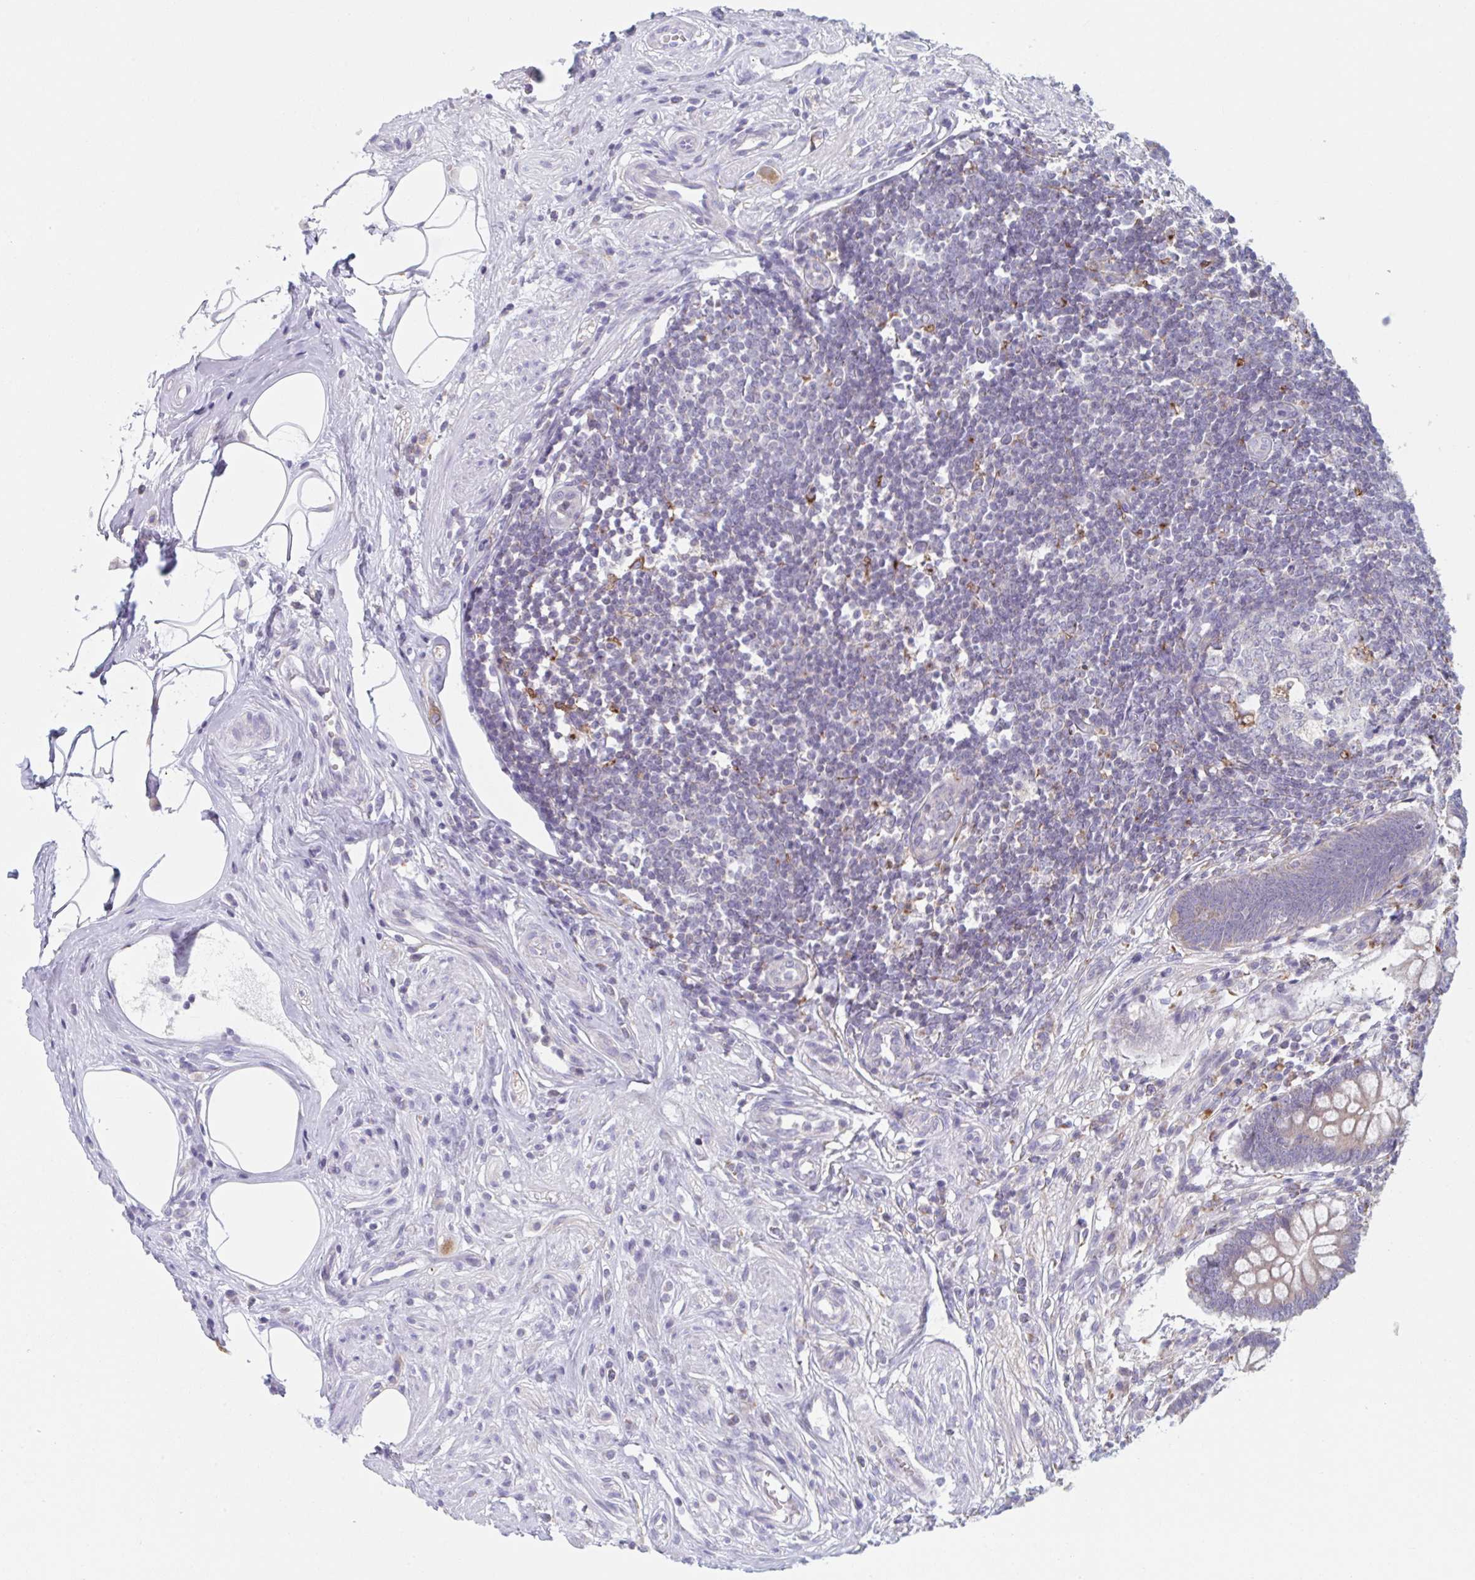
{"staining": {"intensity": "weak", "quantity": "25%-75%", "location": "cytoplasmic/membranous"}, "tissue": "appendix", "cell_type": "Glandular cells", "image_type": "normal", "snomed": [{"axis": "morphology", "description": "Normal tissue, NOS"}, {"axis": "topography", "description": "Appendix"}], "caption": "Appendix stained with IHC reveals weak cytoplasmic/membranous expression in approximately 25%-75% of glandular cells.", "gene": "NIPSNAP1", "patient": {"sex": "female", "age": 56}}